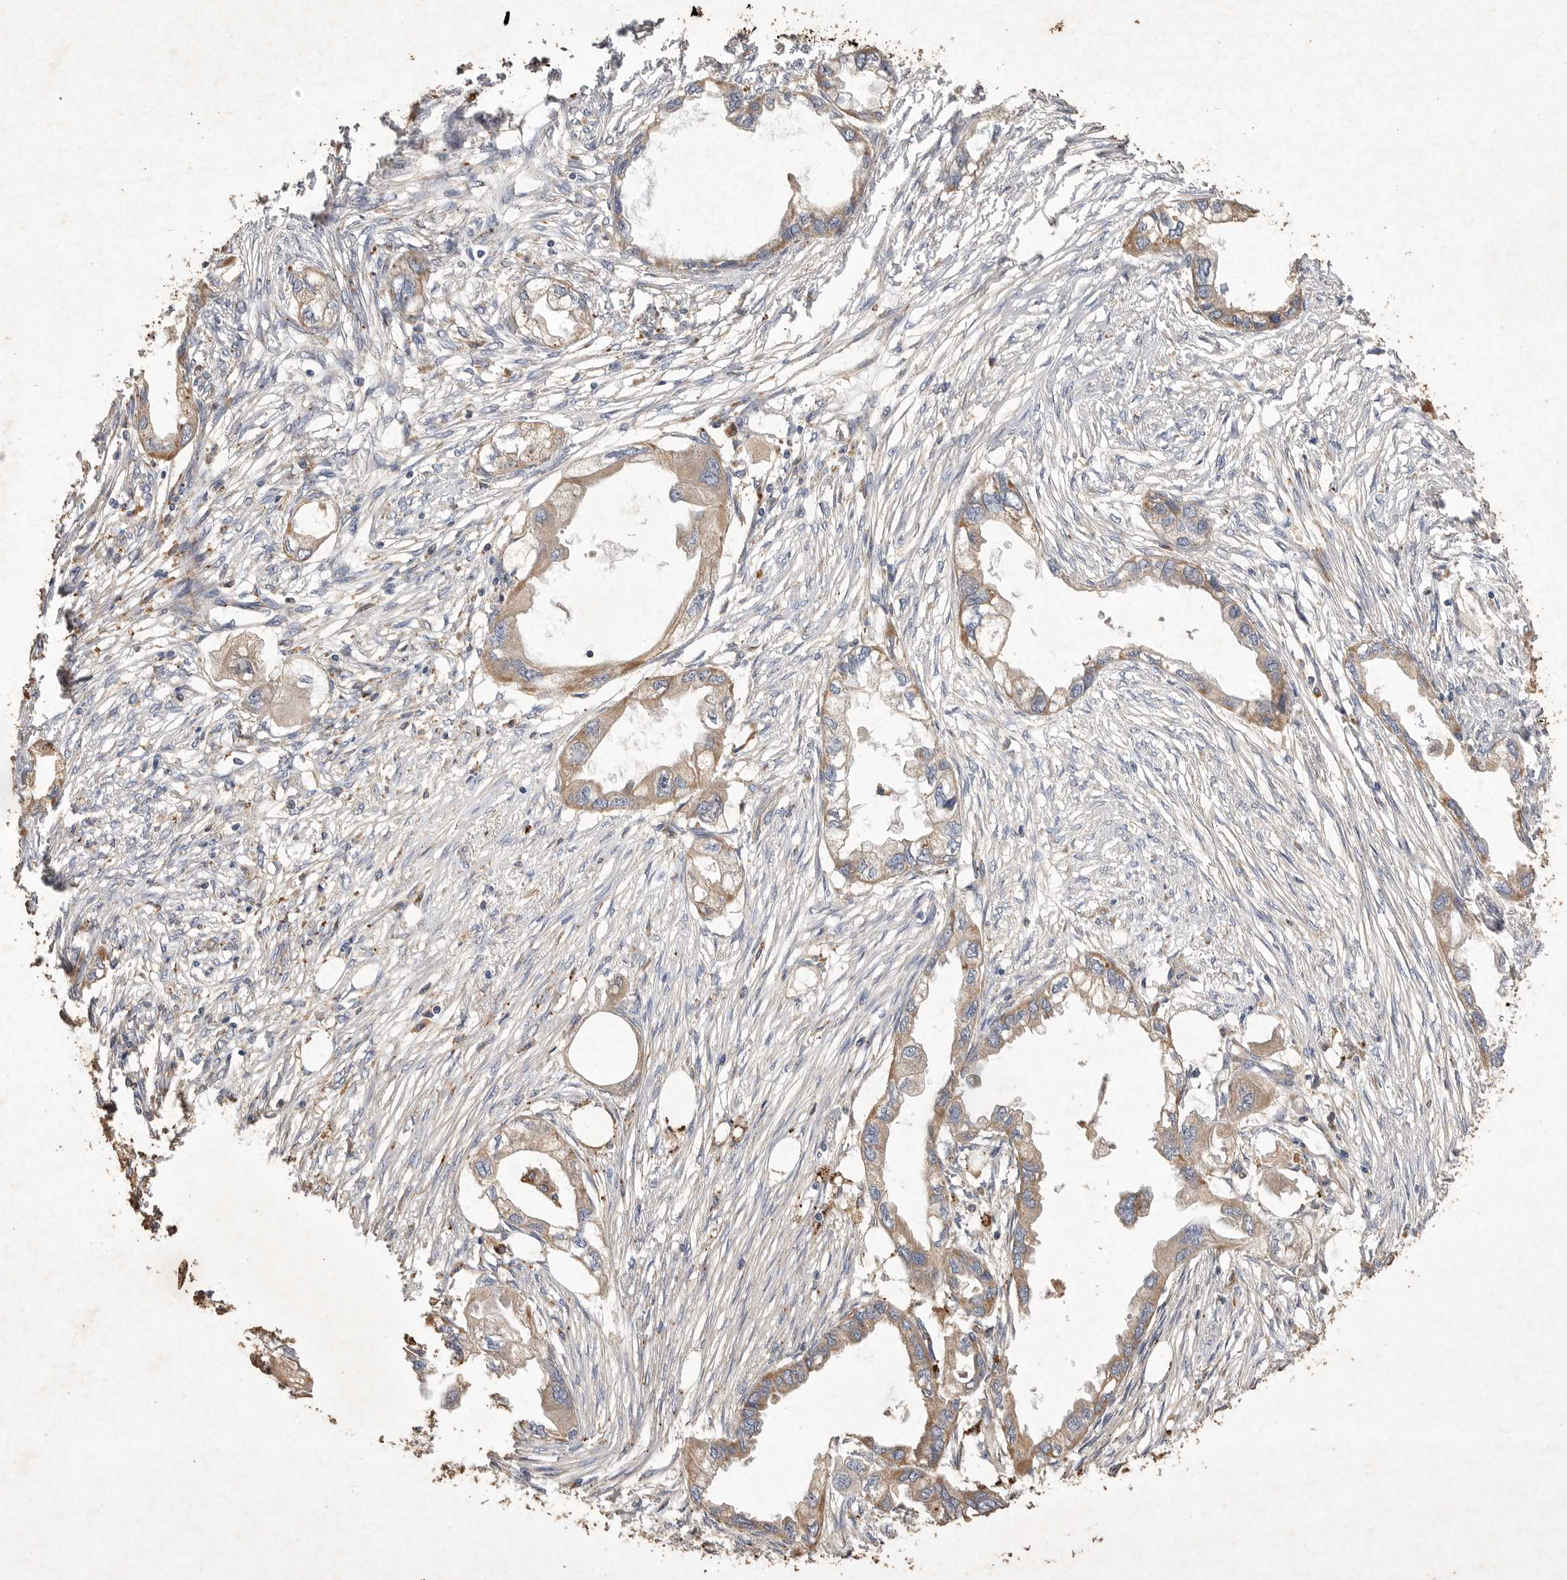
{"staining": {"intensity": "weak", "quantity": ">75%", "location": "cytoplasmic/membranous"}, "tissue": "endometrial cancer", "cell_type": "Tumor cells", "image_type": "cancer", "snomed": [{"axis": "morphology", "description": "Adenocarcinoma, NOS"}, {"axis": "morphology", "description": "Adenocarcinoma, metastatic, NOS"}, {"axis": "topography", "description": "Adipose tissue"}, {"axis": "topography", "description": "Endometrium"}], "caption": "High-magnification brightfield microscopy of endometrial cancer (metastatic adenocarcinoma) stained with DAB (brown) and counterstained with hematoxylin (blue). tumor cells exhibit weak cytoplasmic/membranous positivity is identified in about>75% of cells. The protein of interest is stained brown, and the nuclei are stained in blue (DAB (3,3'-diaminobenzidine) IHC with brightfield microscopy, high magnification).", "gene": "MRPL41", "patient": {"sex": "female", "age": 67}}